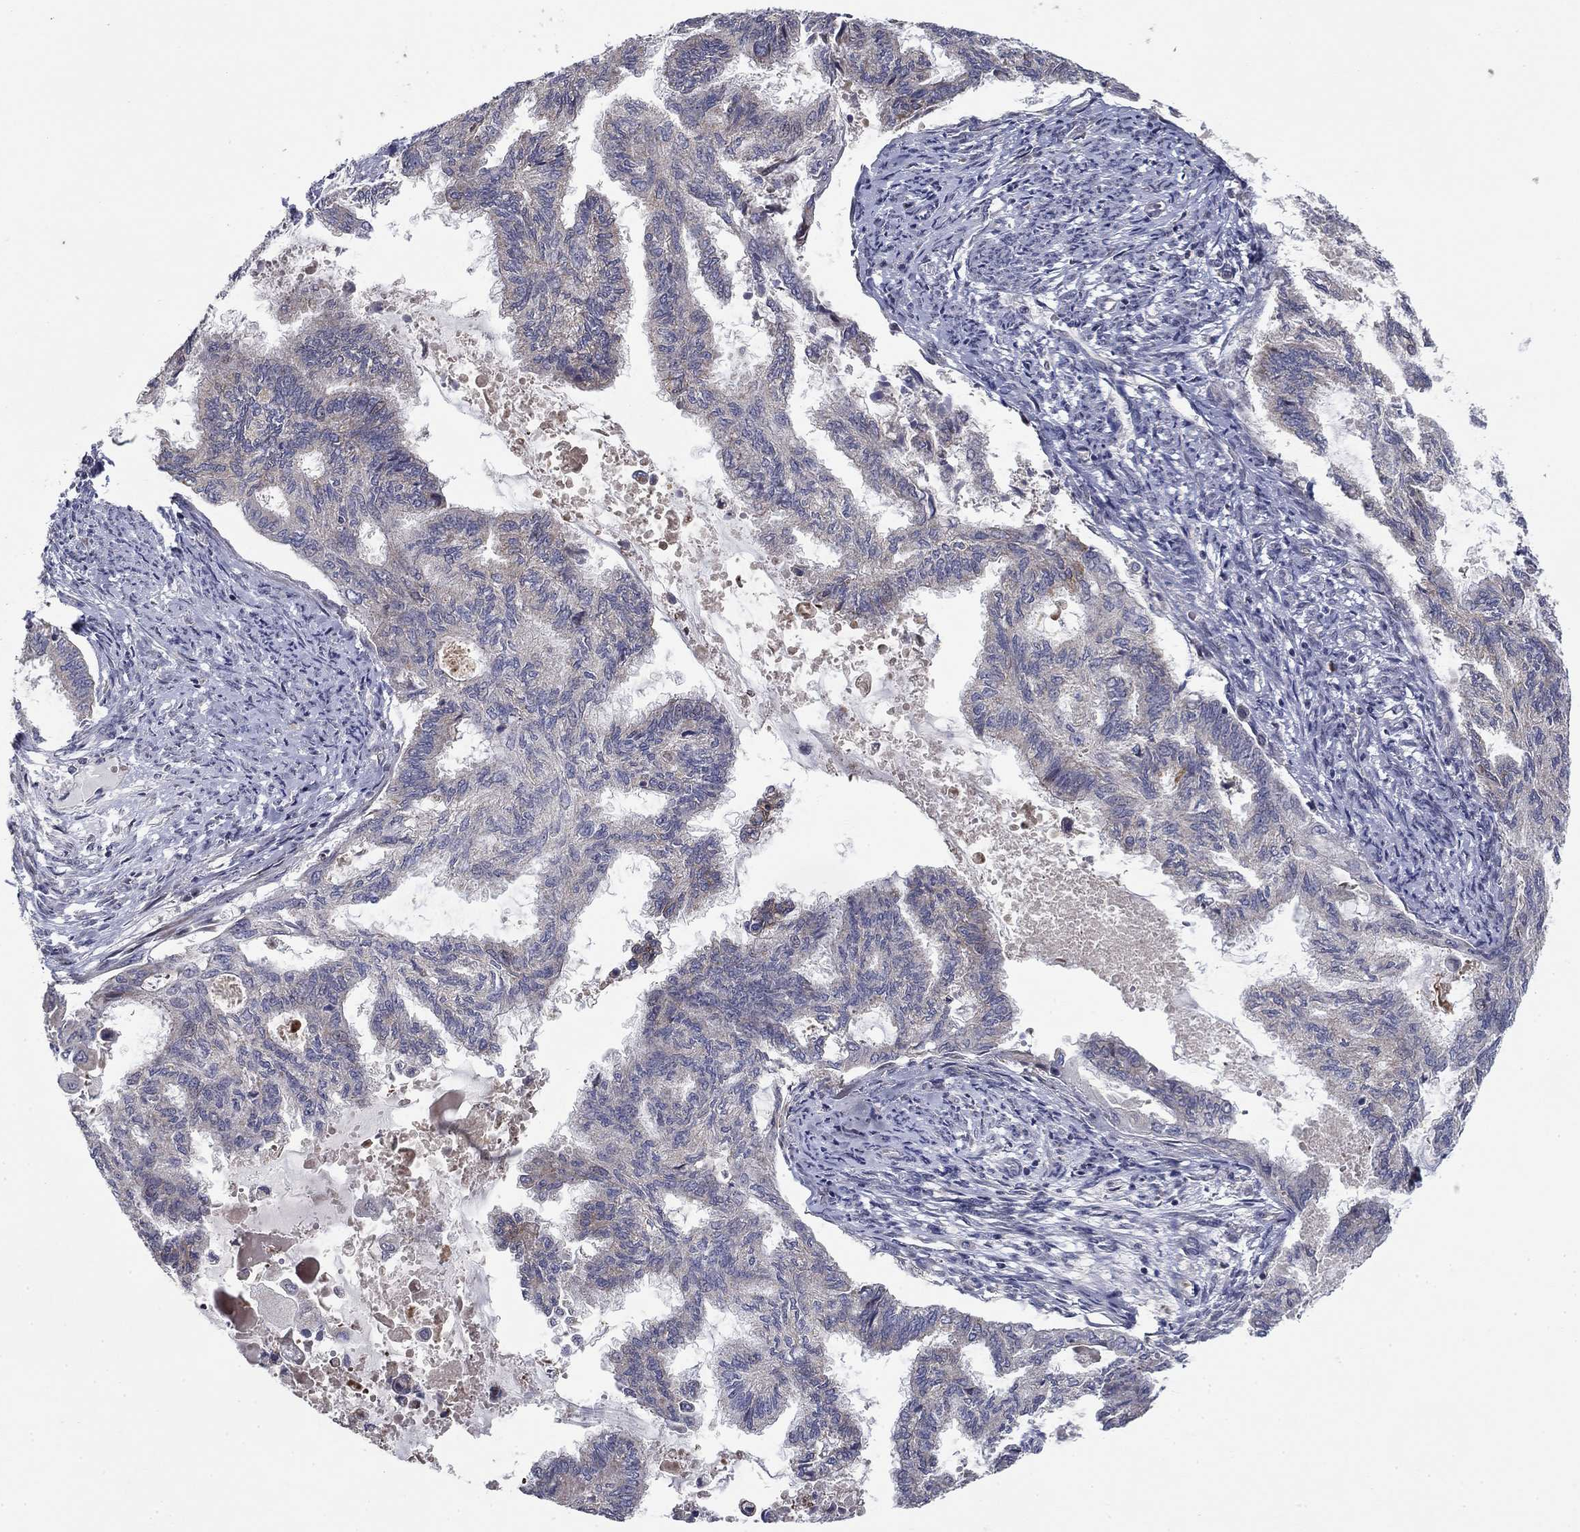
{"staining": {"intensity": "moderate", "quantity": "<25%", "location": "cytoplasmic/membranous"}, "tissue": "endometrial cancer", "cell_type": "Tumor cells", "image_type": "cancer", "snomed": [{"axis": "morphology", "description": "Adenocarcinoma, NOS"}, {"axis": "topography", "description": "Endometrium"}], "caption": "A low amount of moderate cytoplasmic/membranous staining is appreciated in approximately <25% of tumor cells in endometrial adenocarcinoma tissue.", "gene": "MMAA", "patient": {"sex": "female", "age": 86}}